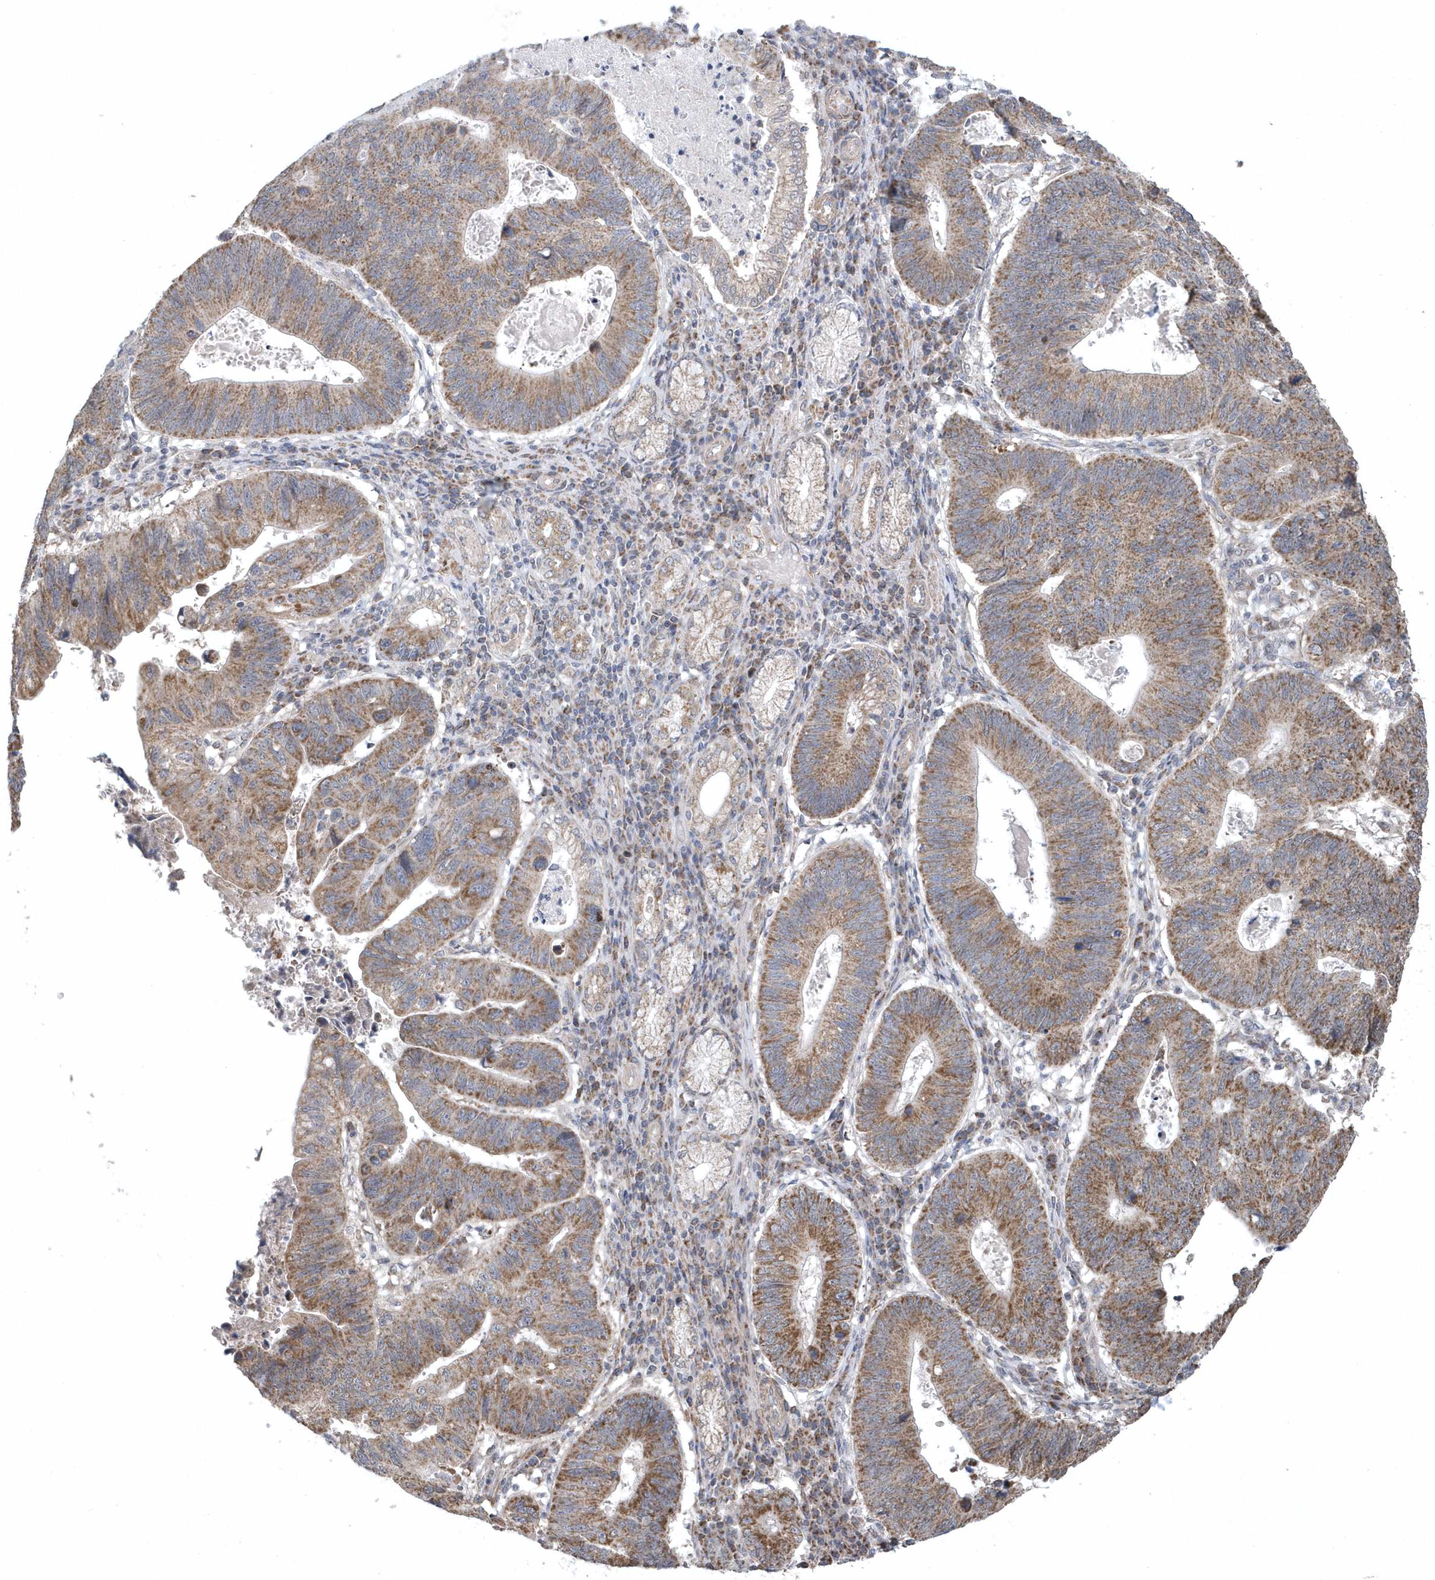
{"staining": {"intensity": "moderate", "quantity": ">75%", "location": "cytoplasmic/membranous"}, "tissue": "stomach cancer", "cell_type": "Tumor cells", "image_type": "cancer", "snomed": [{"axis": "morphology", "description": "Adenocarcinoma, NOS"}, {"axis": "topography", "description": "Stomach"}], "caption": "A histopathology image showing moderate cytoplasmic/membranous staining in about >75% of tumor cells in stomach cancer, as visualized by brown immunohistochemical staining.", "gene": "SLX9", "patient": {"sex": "male", "age": 59}}